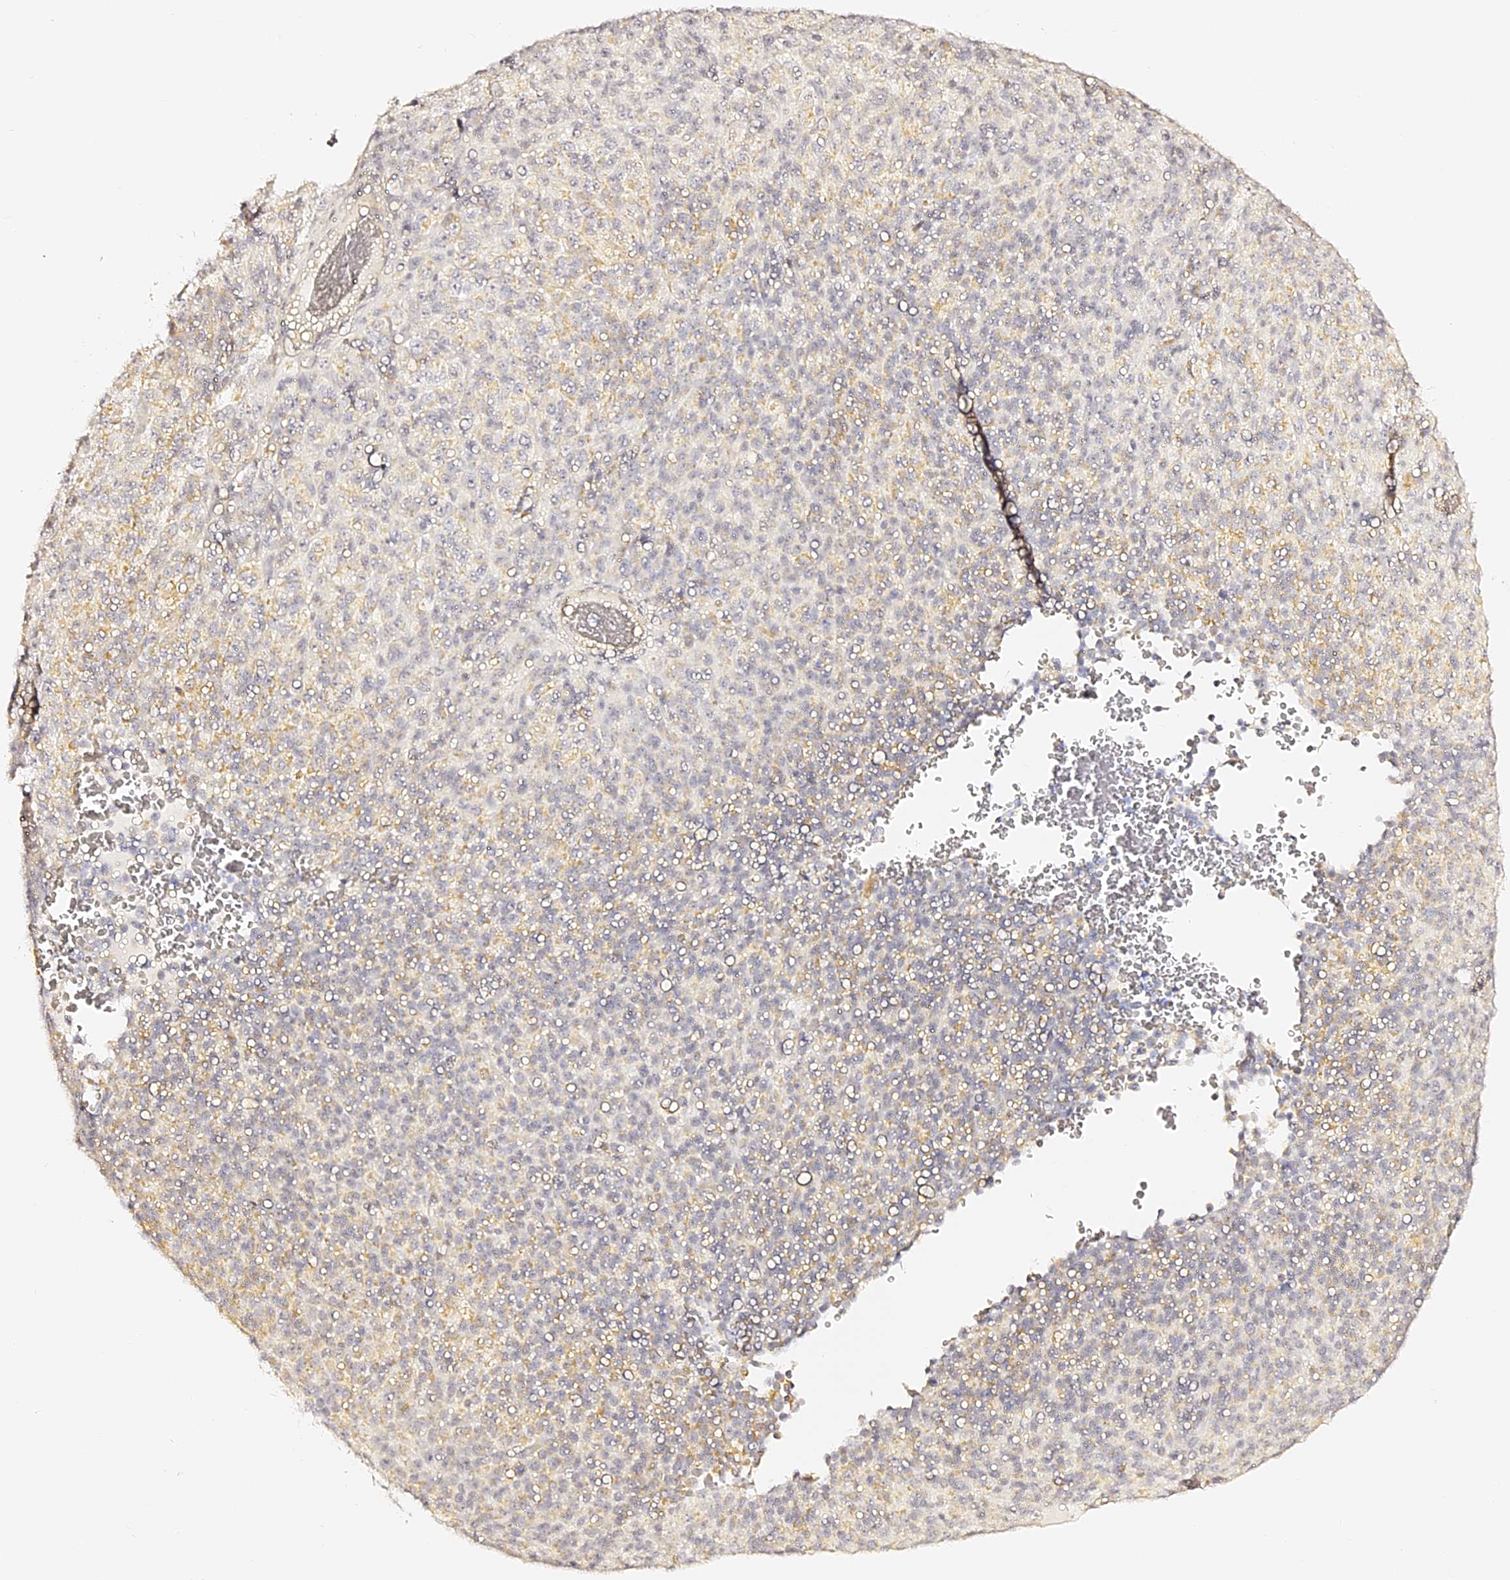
{"staining": {"intensity": "negative", "quantity": "none", "location": "none"}, "tissue": "melanoma", "cell_type": "Tumor cells", "image_type": "cancer", "snomed": [{"axis": "morphology", "description": "Malignant melanoma, Metastatic site"}, {"axis": "topography", "description": "Brain"}], "caption": "Immunohistochemical staining of malignant melanoma (metastatic site) exhibits no significant positivity in tumor cells.", "gene": "SLC1A3", "patient": {"sex": "female", "age": 56}}